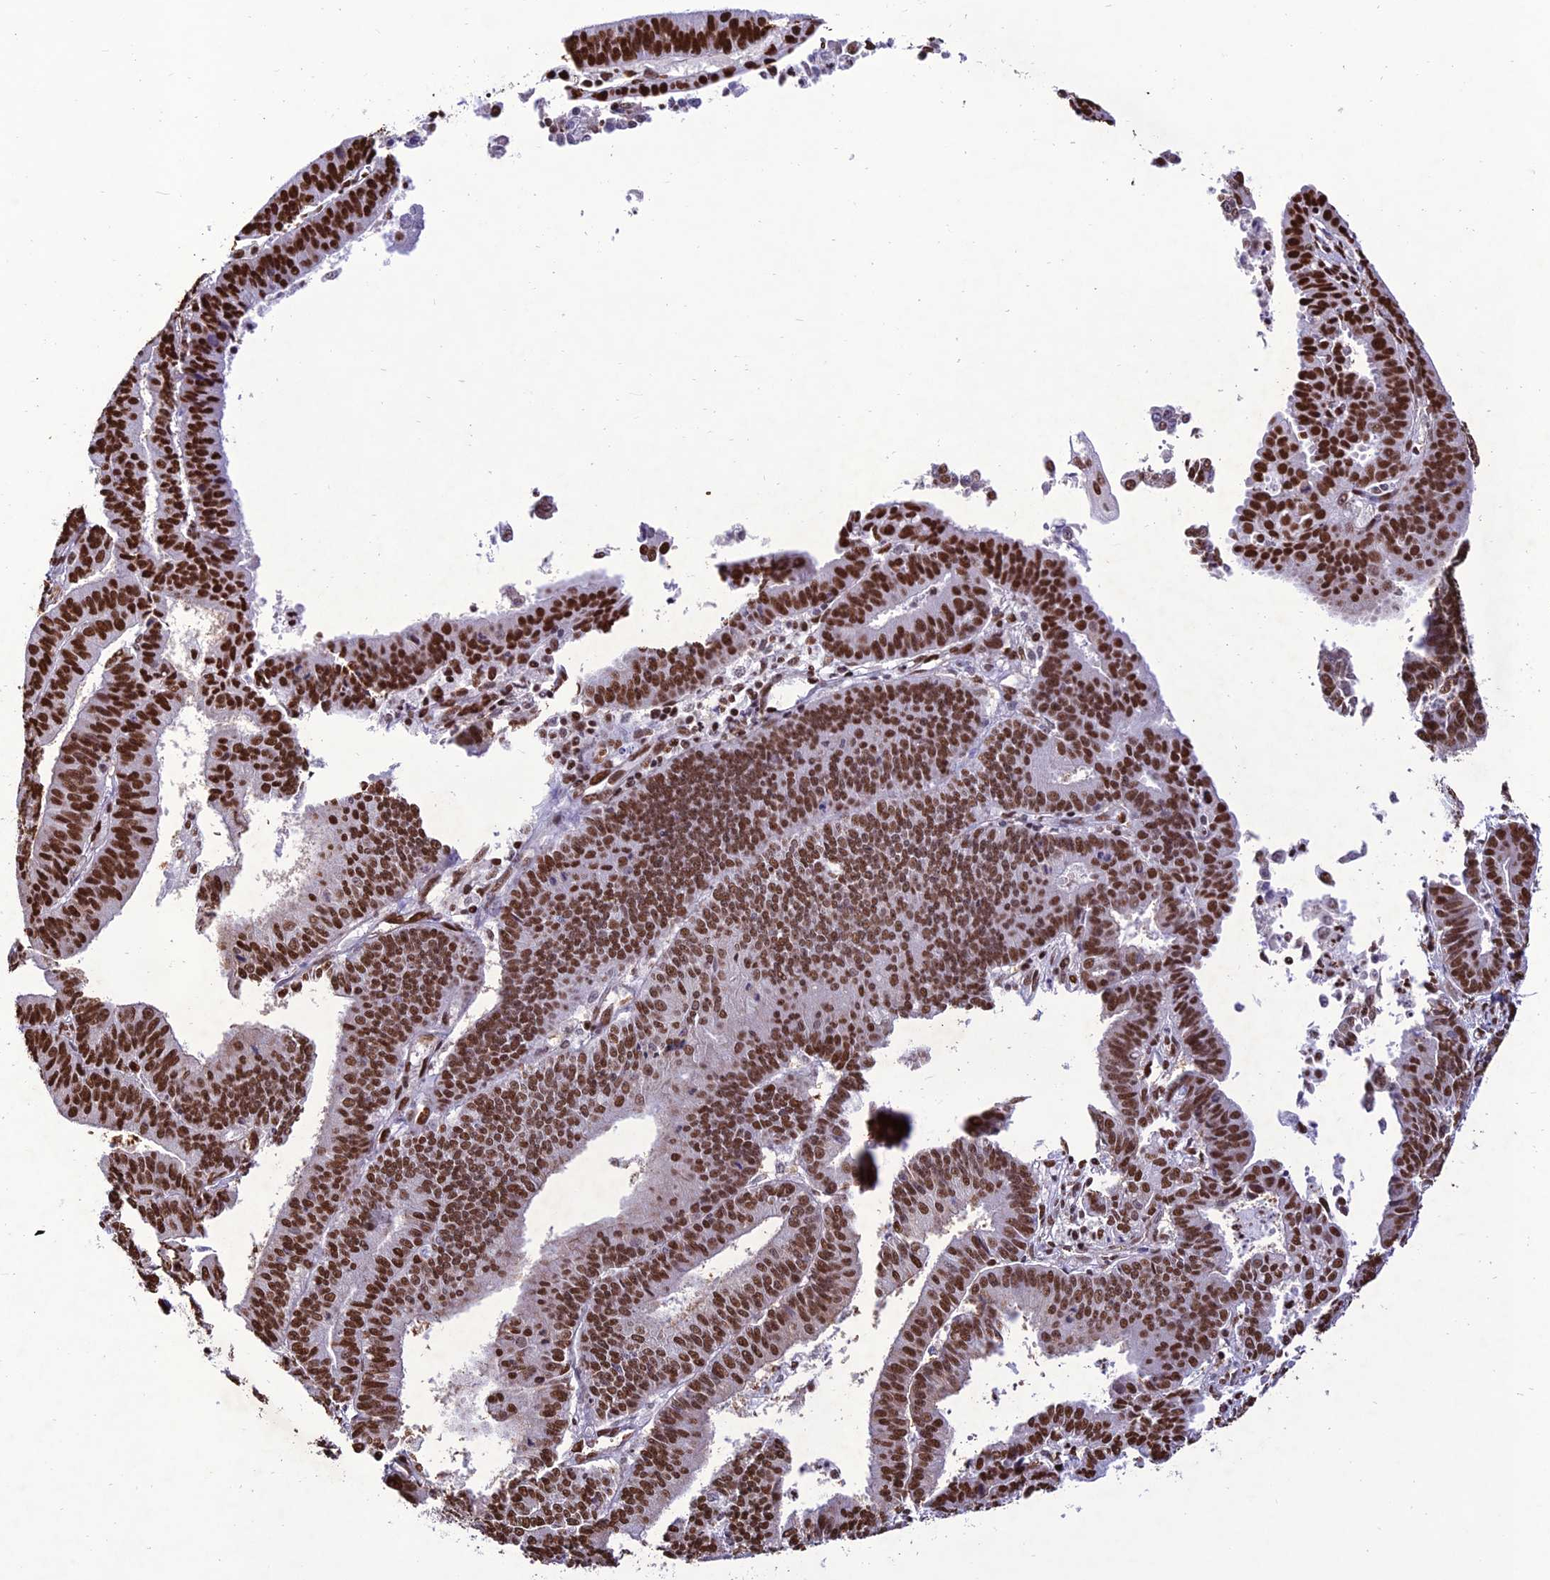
{"staining": {"intensity": "strong", "quantity": ">75%", "location": "nuclear"}, "tissue": "endometrial cancer", "cell_type": "Tumor cells", "image_type": "cancer", "snomed": [{"axis": "morphology", "description": "Adenocarcinoma, NOS"}, {"axis": "topography", "description": "Endometrium"}], "caption": "Tumor cells show high levels of strong nuclear positivity in about >75% of cells in endometrial adenocarcinoma. (Stains: DAB (3,3'-diaminobenzidine) in brown, nuclei in blue, Microscopy: brightfield microscopy at high magnification).", "gene": "INO80E", "patient": {"sex": "female", "age": 73}}